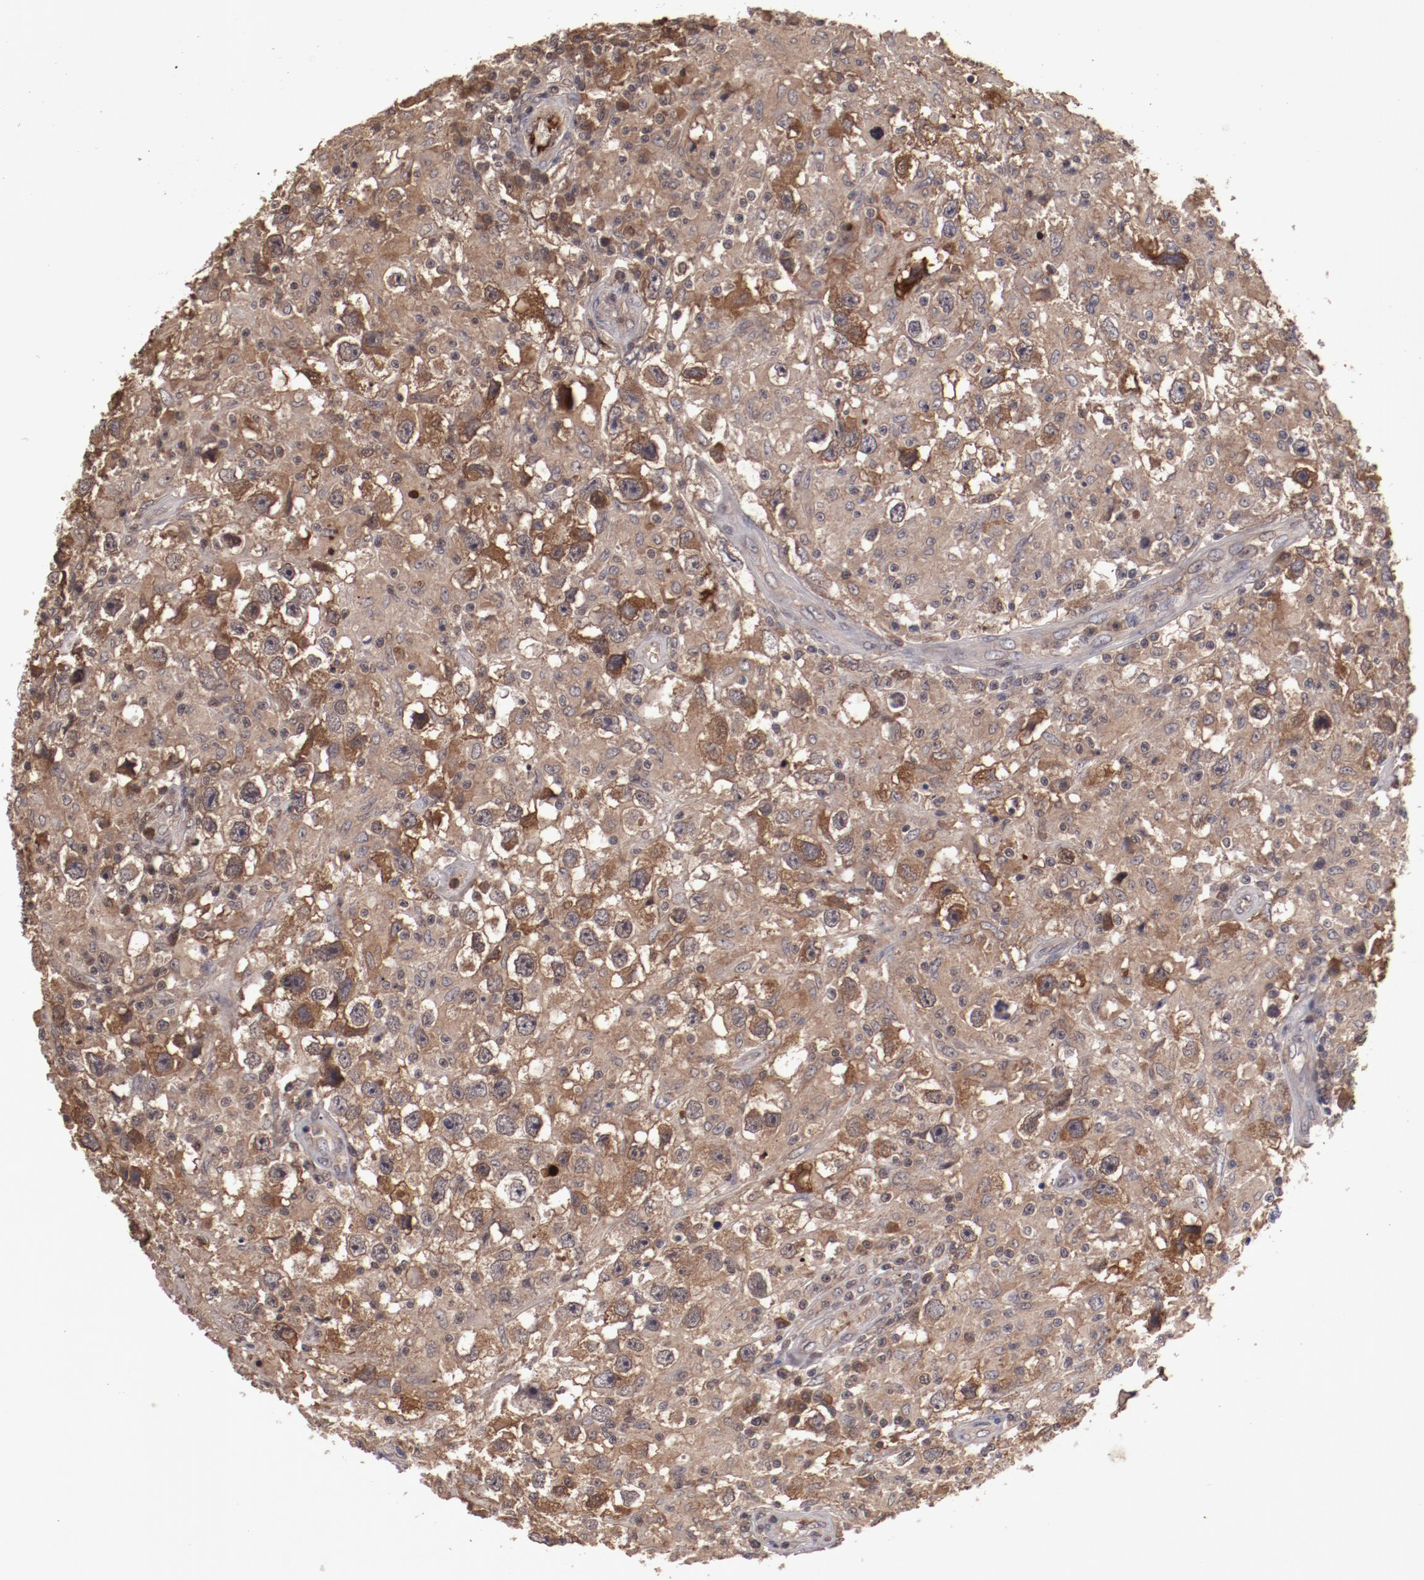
{"staining": {"intensity": "moderate", "quantity": ">75%", "location": "cytoplasmic/membranous"}, "tissue": "testis cancer", "cell_type": "Tumor cells", "image_type": "cancer", "snomed": [{"axis": "morphology", "description": "Seminoma, NOS"}, {"axis": "topography", "description": "Testis"}], "caption": "This micrograph shows IHC staining of testis cancer (seminoma), with medium moderate cytoplasmic/membranous staining in approximately >75% of tumor cells.", "gene": "CP", "patient": {"sex": "male", "age": 34}}